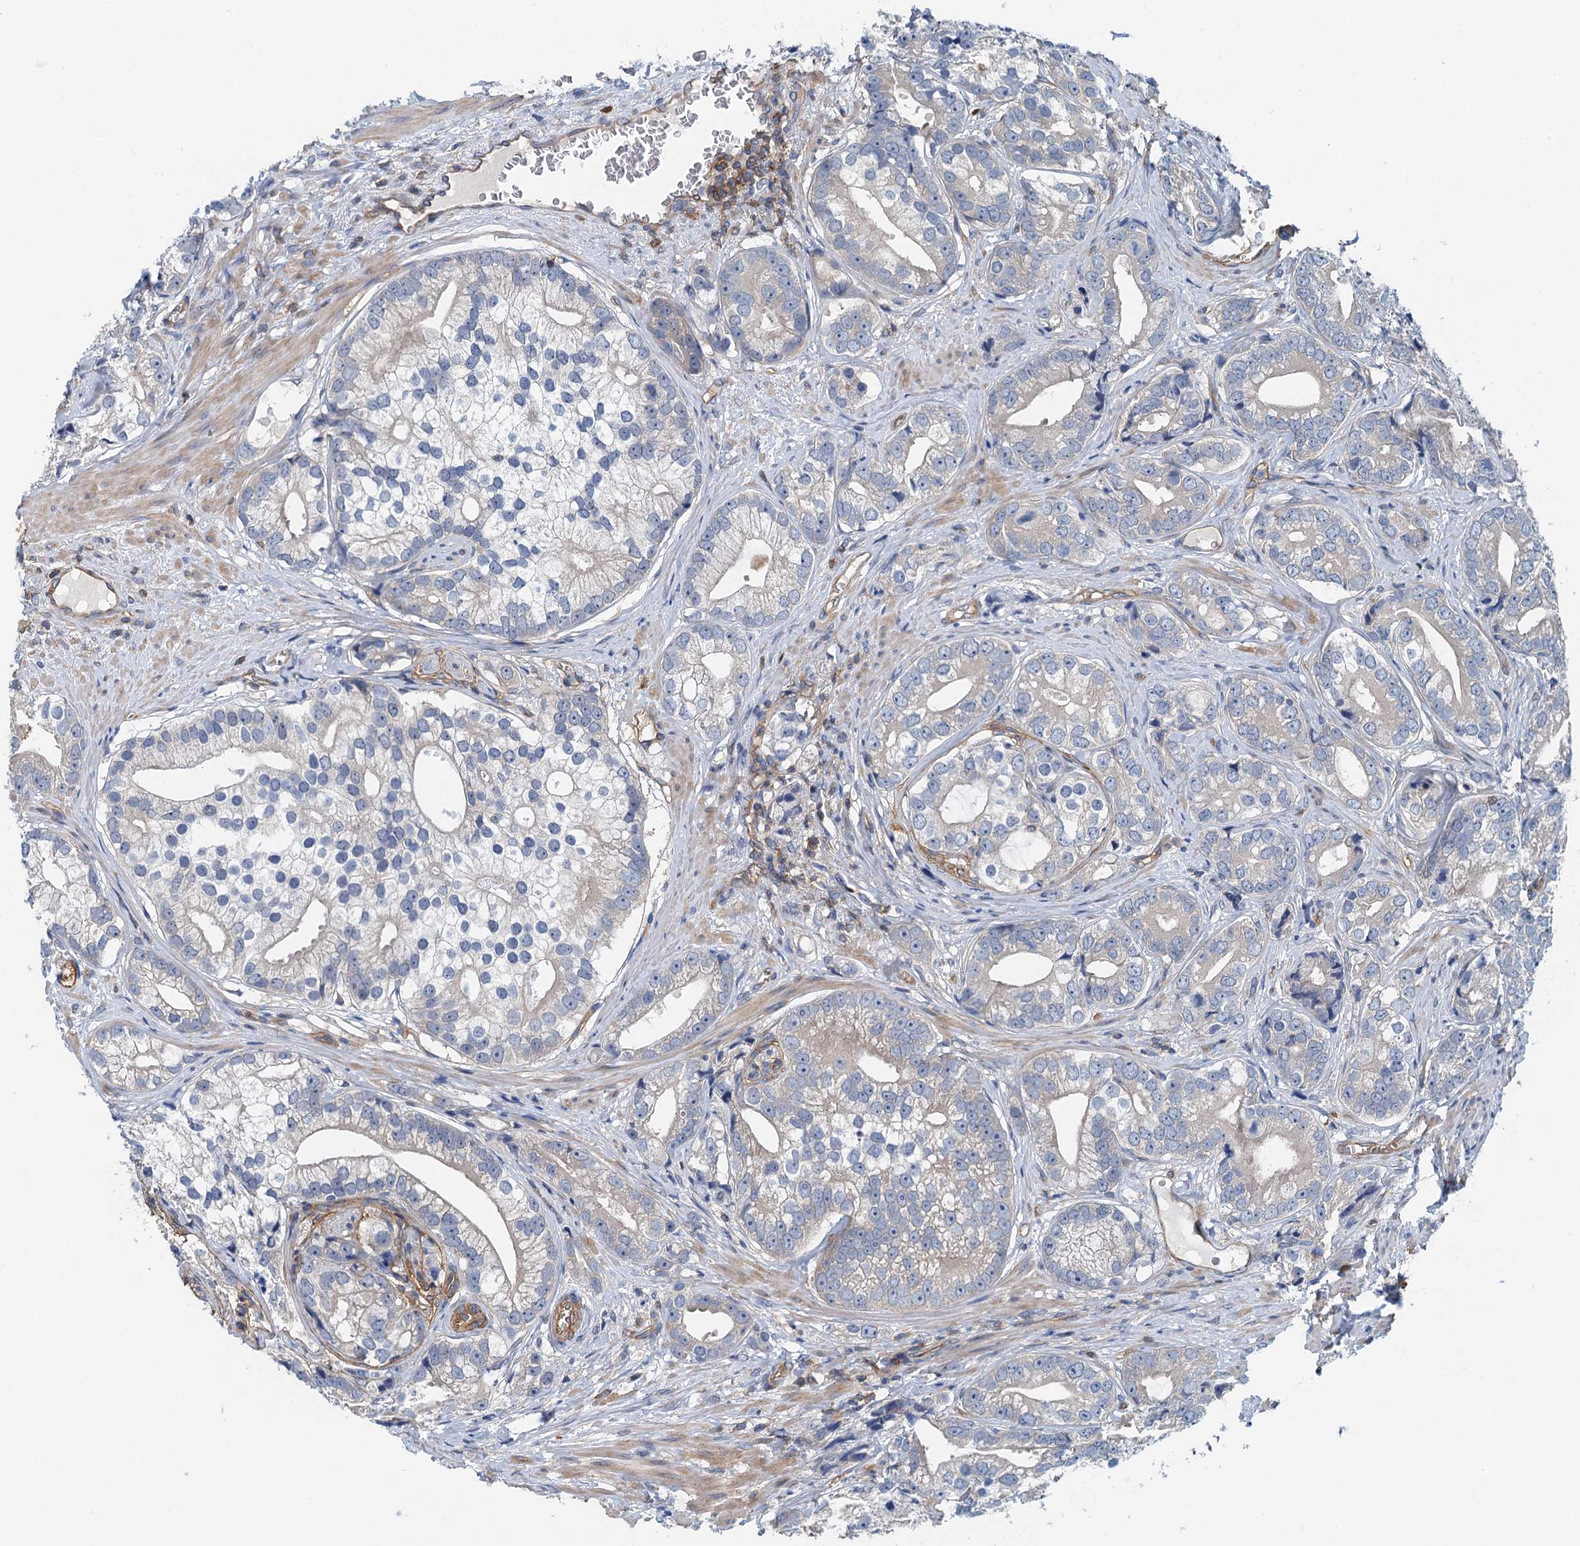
{"staining": {"intensity": "negative", "quantity": "none", "location": "none"}, "tissue": "prostate cancer", "cell_type": "Tumor cells", "image_type": "cancer", "snomed": [{"axis": "morphology", "description": "Adenocarcinoma, High grade"}, {"axis": "topography", "description": "Prostate"}], "caption": "The micrograph displays no significant positivity in tumor cells of high-grade adenocarcinoma (prostate).", "gene": "ROGDI", "patient": {"sex": "male", "age": 75}}